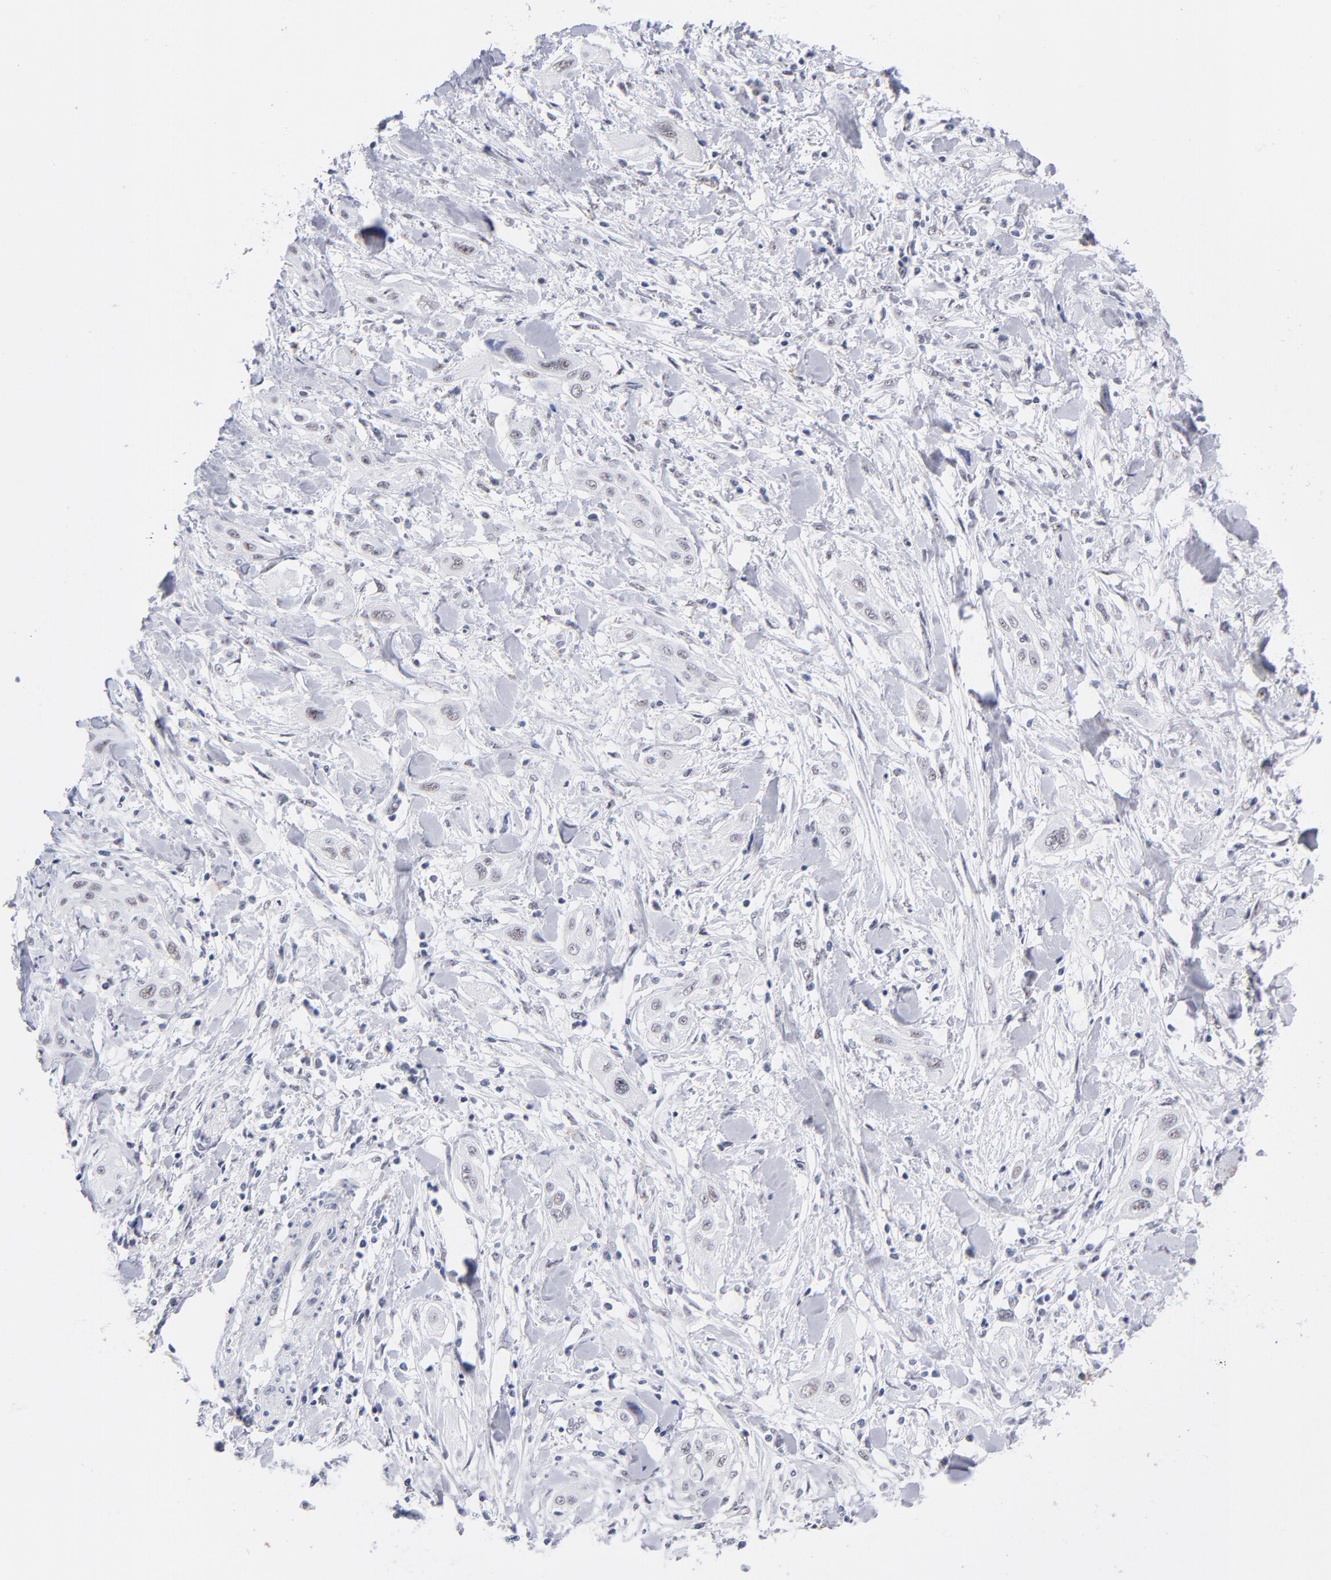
{"staining": {"intensity": "weak", "quantity": "25%-75%", "location": "nuclear"}, "tissue": "lung cancer", "cell_type": "Tumor cells", "image_type": "cancer", "snomed": [{"axis": "morphology", "description": "Squamous cell carcinoma, NOS"}, {"axis": "topography", "description": "Lung"}], "caption": "This histopathology image exhibits squamous cell carcinoma (lung) stained with immunohistochemistry to label a protein in brown. The nuclear of tumor cells show weak positivity for the protein. Nuclei are counter-stained blue.", "gene": "SNRPB", "patient": {"sex": "female", "age": 47}}